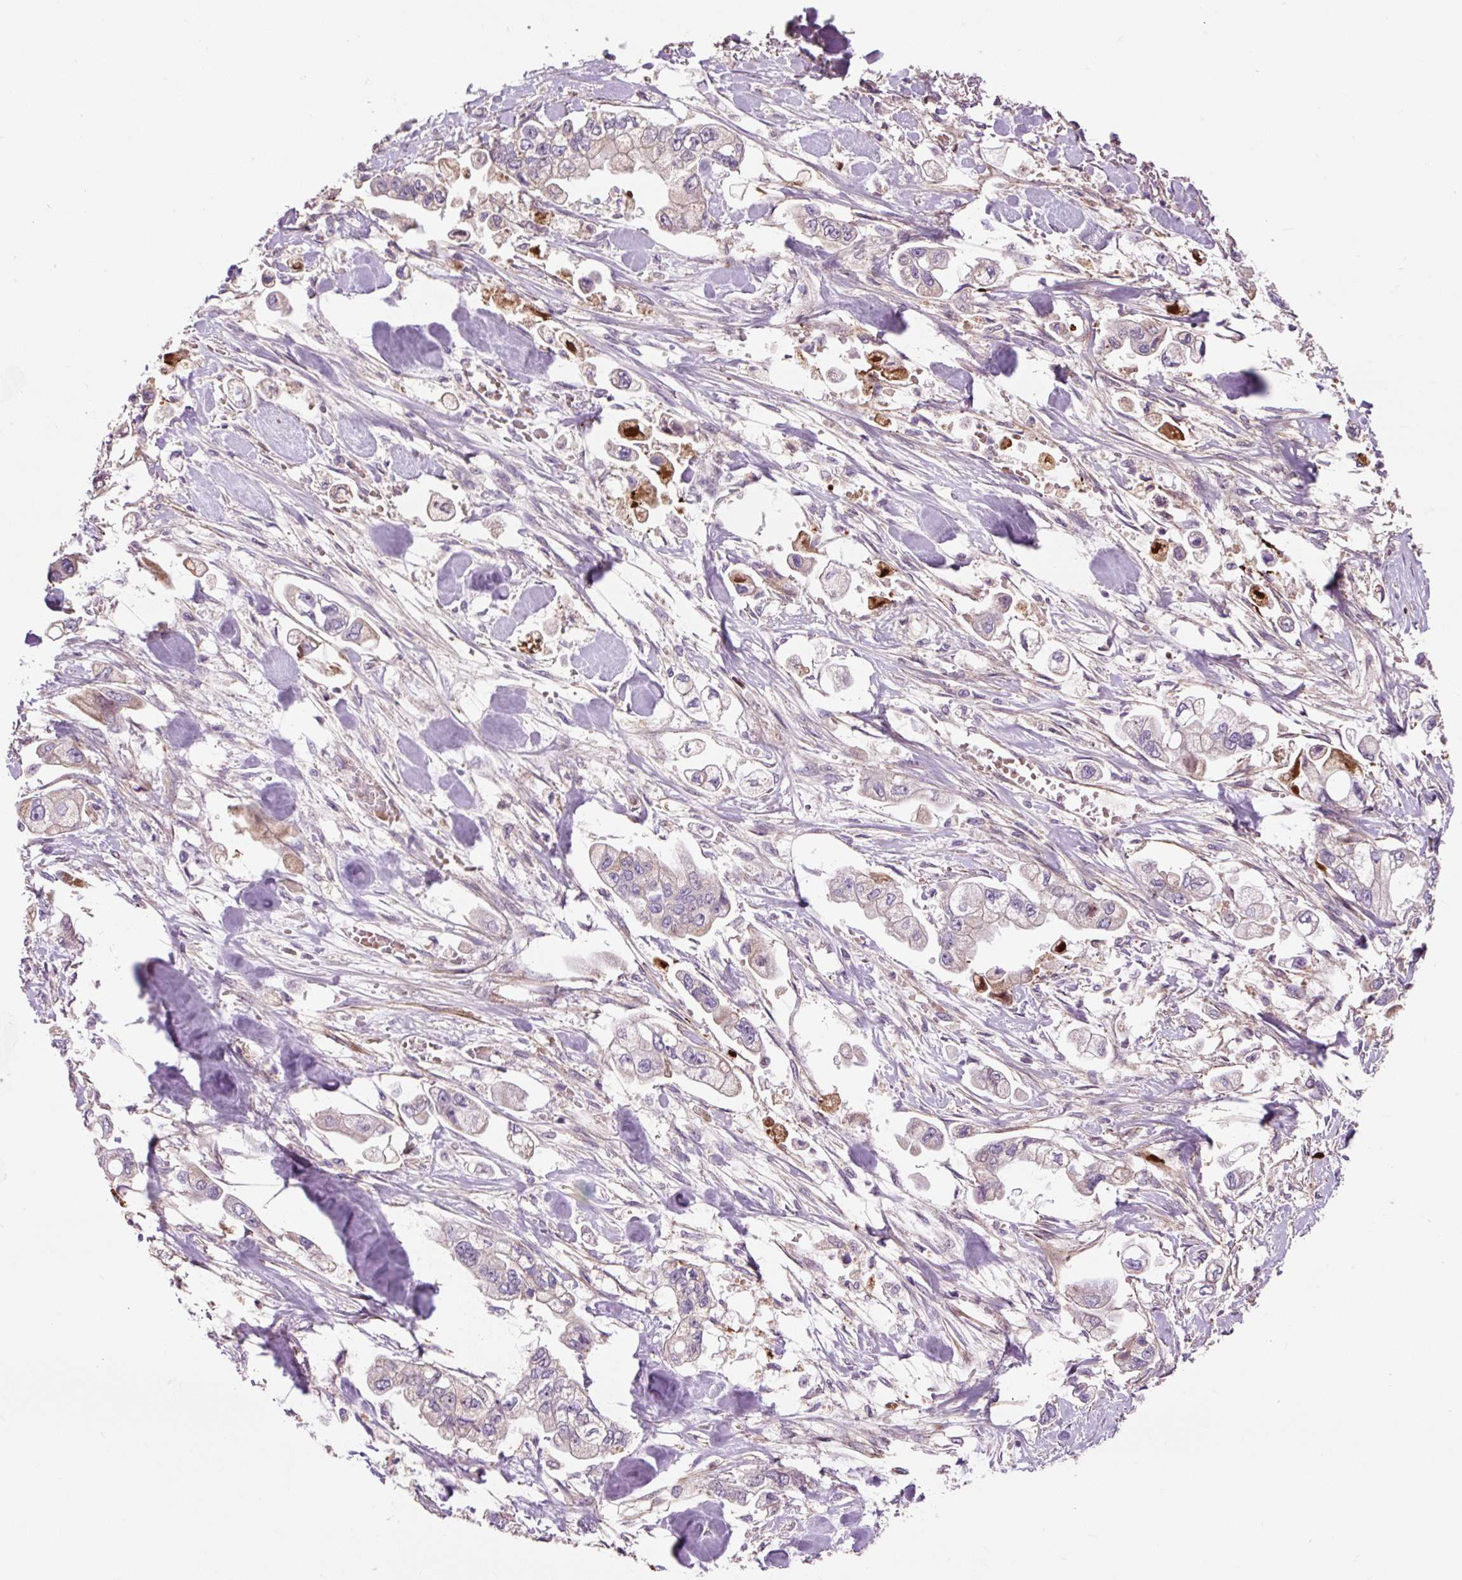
{"staining": {"intensity": "negative", "quantity": "none", "location": "none"}, "tissue": "stomach cancer", "cell_type": "Tumor cells", "image_type": "cancer", "snomed": [{"axis": "morphology", "description": "Adenocarcinoma, NOS"}, {"axis": "topography", "description": "Stomach"}], "caption": "This is an immunohistochemistry (IHC) photomicrograph of adenocarcinoma (stomach). There is no positivity in tumor cells.", "gene": "PRIMPOL", "patient": {"sex": "male", "age": 62}}